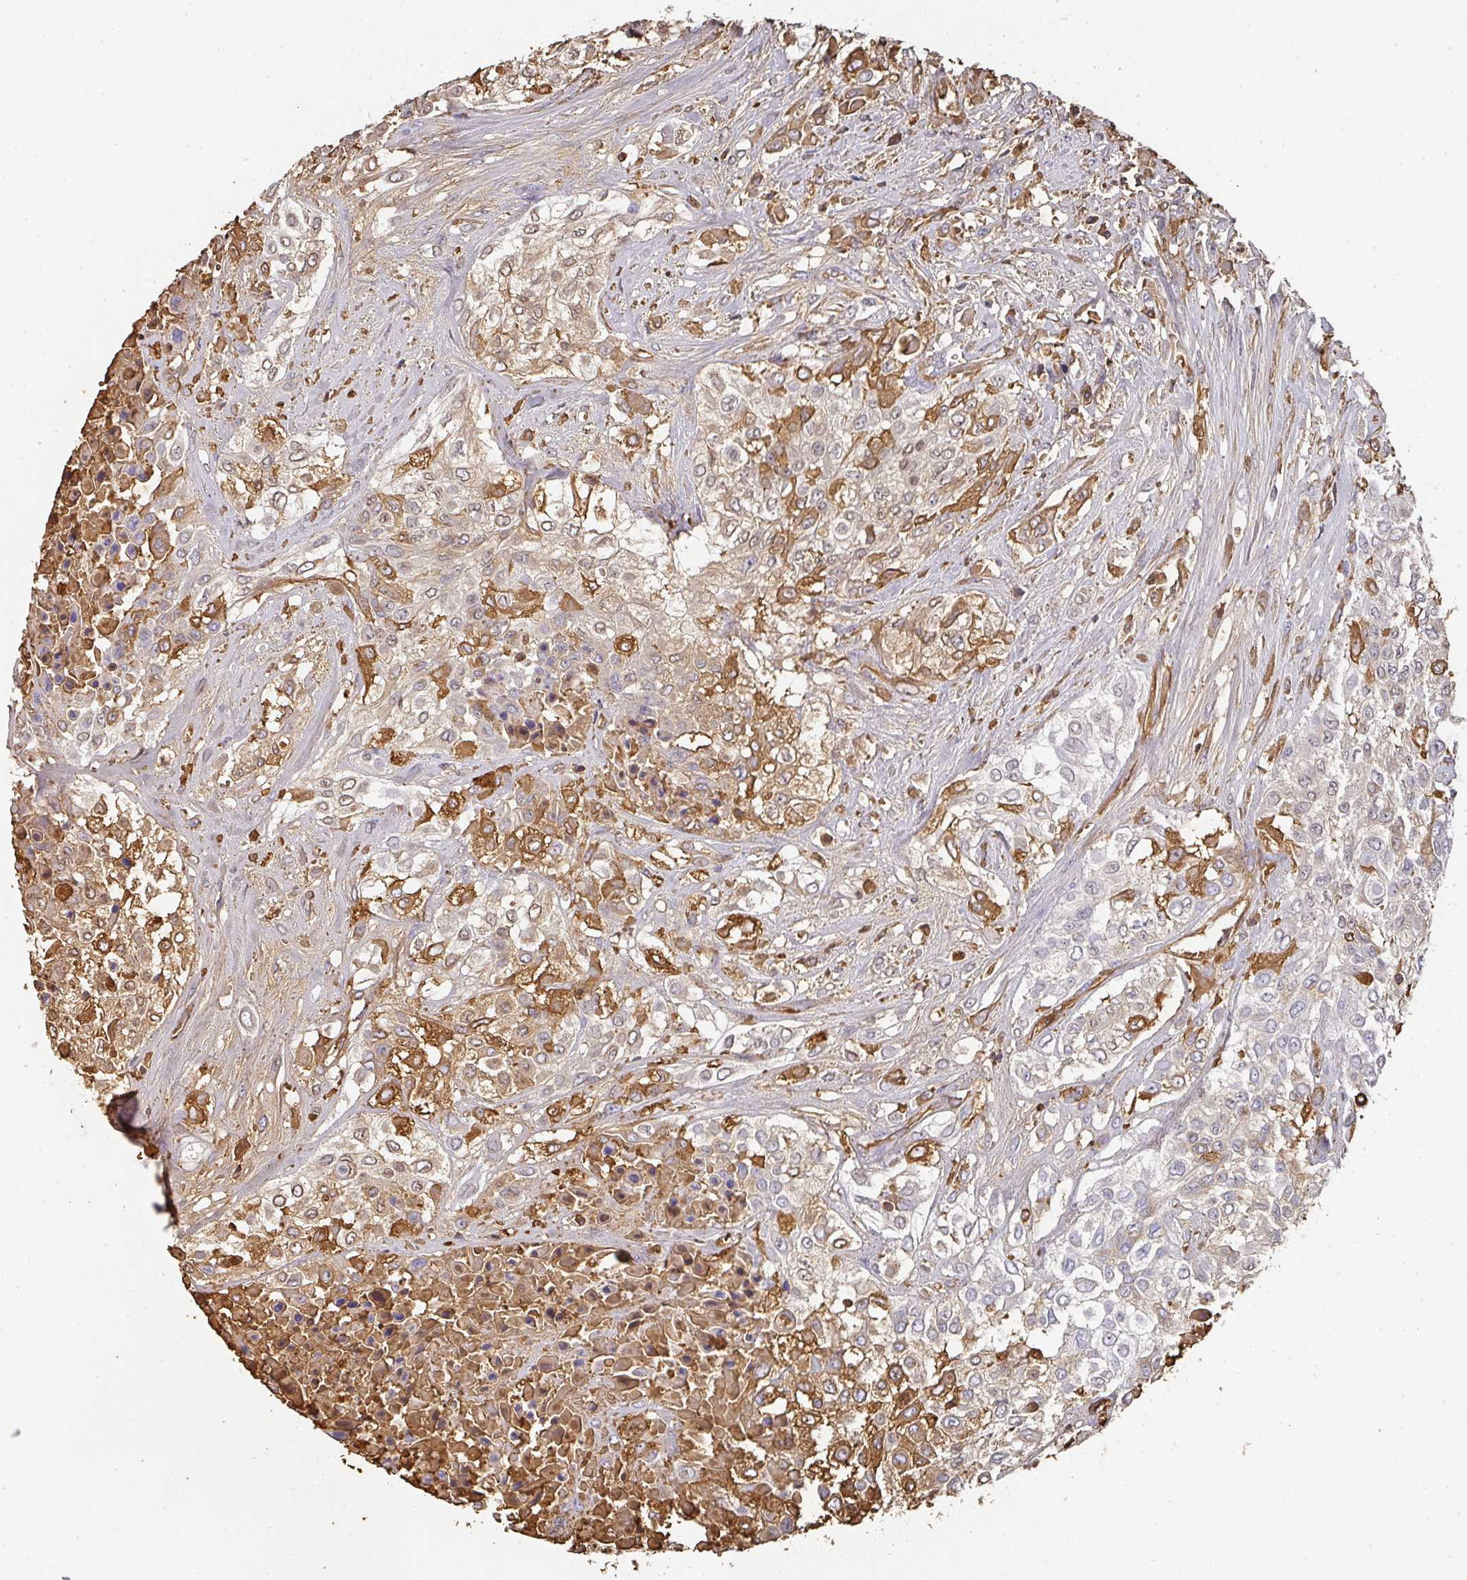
{"staining": {"intensity": "strong", "quantity": "<25%", "location": "cytoplasmic/membranous"}, "tissue": "urothelial cancer", "cell_type": "Tumor cells", "image_type": "cancer", "snomed": [{"axis": "morphology", "description": "Urothelial carcinoma, High grade"}, {"axis": "topography", "description": "Urinary bladder"}], "caption": "IHC (DAB (3,3'-diaminobenzidine)) staining of high-grade urothelial carcinoma shows strong cytoplasmic/membranous protein positivity in about <25% of tumor cells. The staining was performed using DAB (3,3'-diaminobenzidine) to visualize the protein expression in brown, while the nuclei were stained in blue with hematoxylin (Magnification: 20x).", "gene": "ALB", "patient": {"sex": "male", "age": 57}}